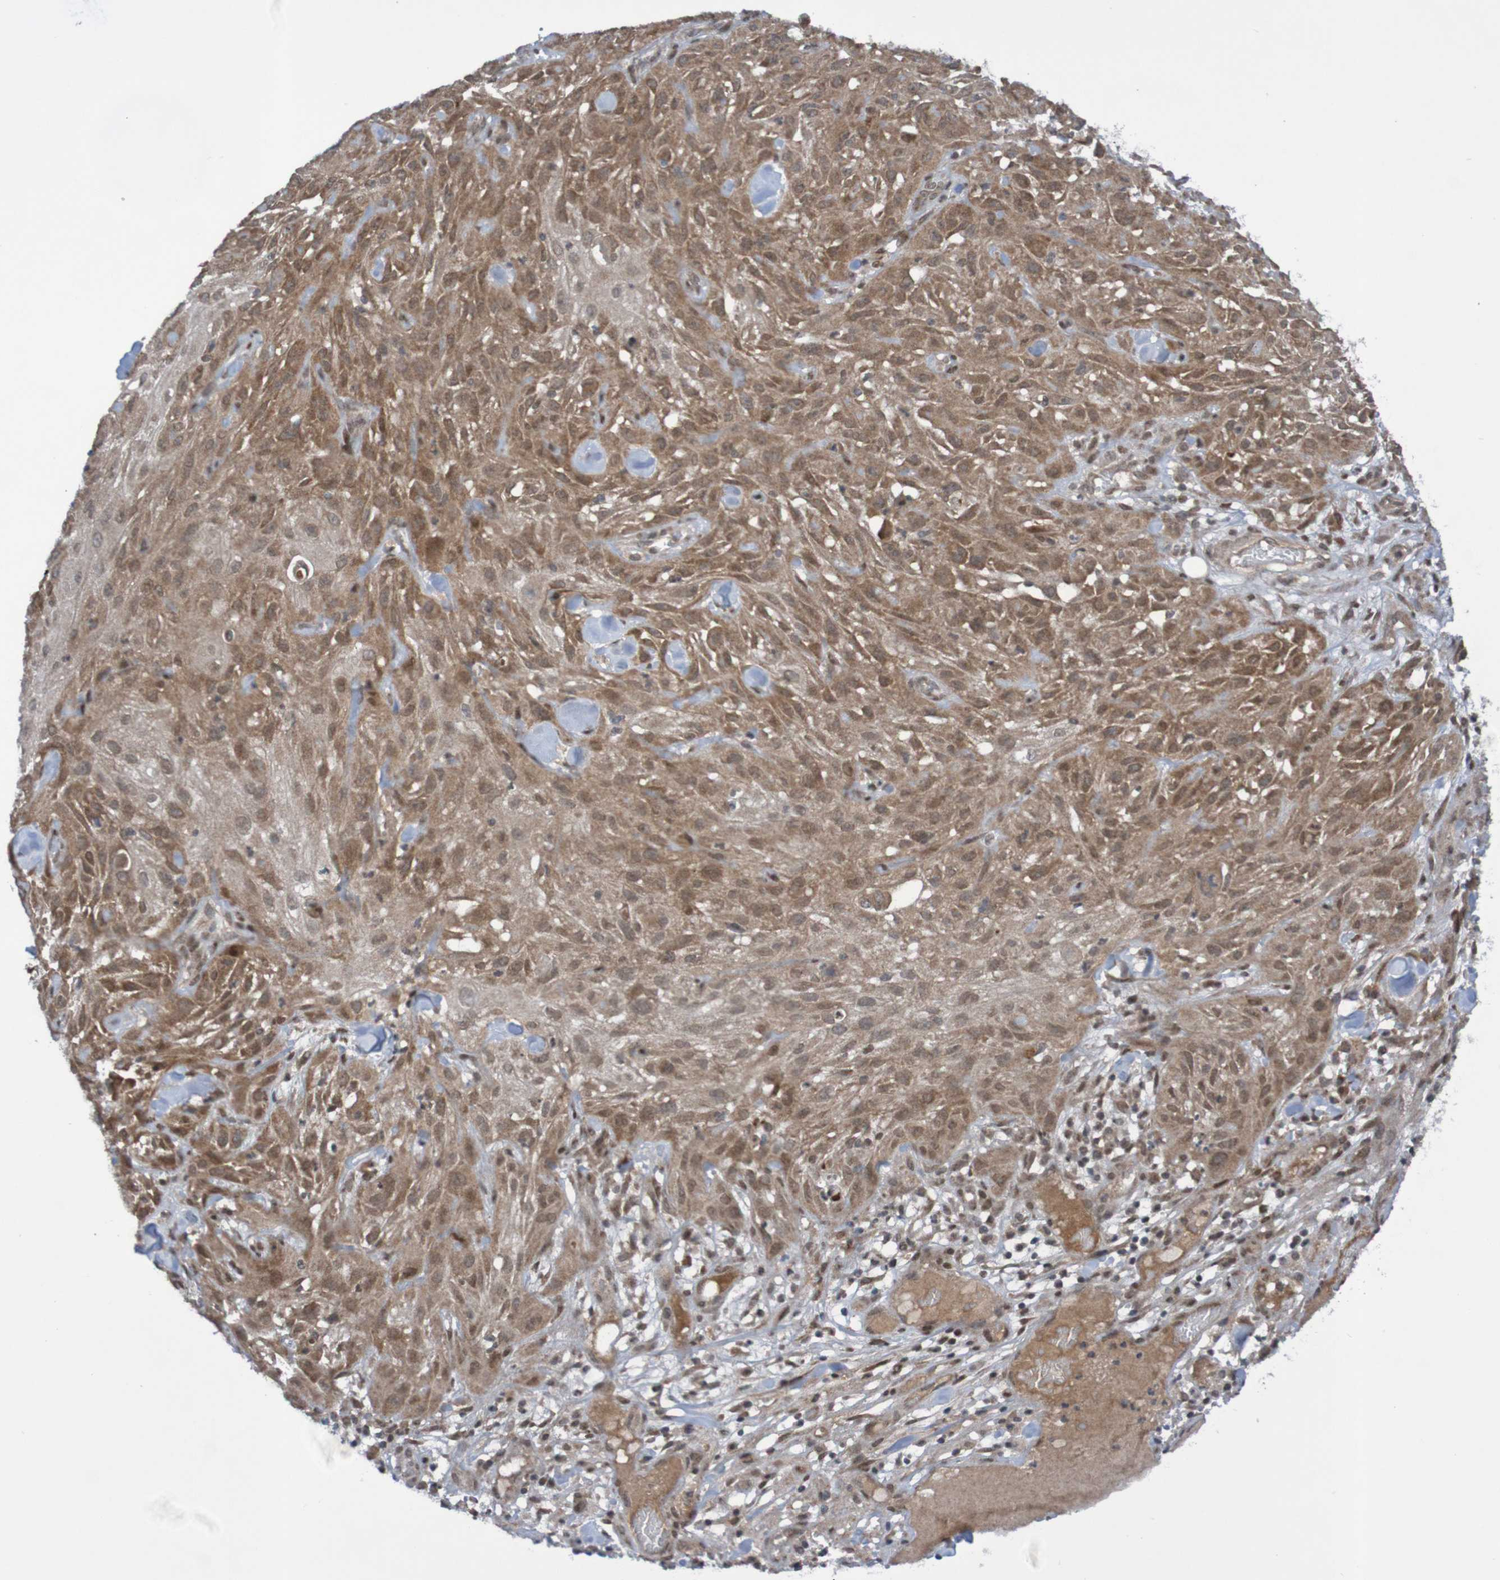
{"staining": {"intensity": "moderate", "quantity": "25%-75%", "location": "cytoplasmic/membranous,nuclear"}, "tissue": "skin cancer", "cell_type": "Tumor cells", "image_type": "cancer", "snomed": [{"axis": "morphology", "description": "Squamous cell carcinoma, NOS"}, {"axis": "topography", "description": "Skin"}], "caption": "This photomicrograph demonstrates IHC staining of human squamous cell carcinoma (skin), with medium moderate cytoplasmic/membranous and nuclear staining in about 25%-75% of tumor cells.", "gene": "ITLN1", "patient": {"sex": "male", "age": 75}}